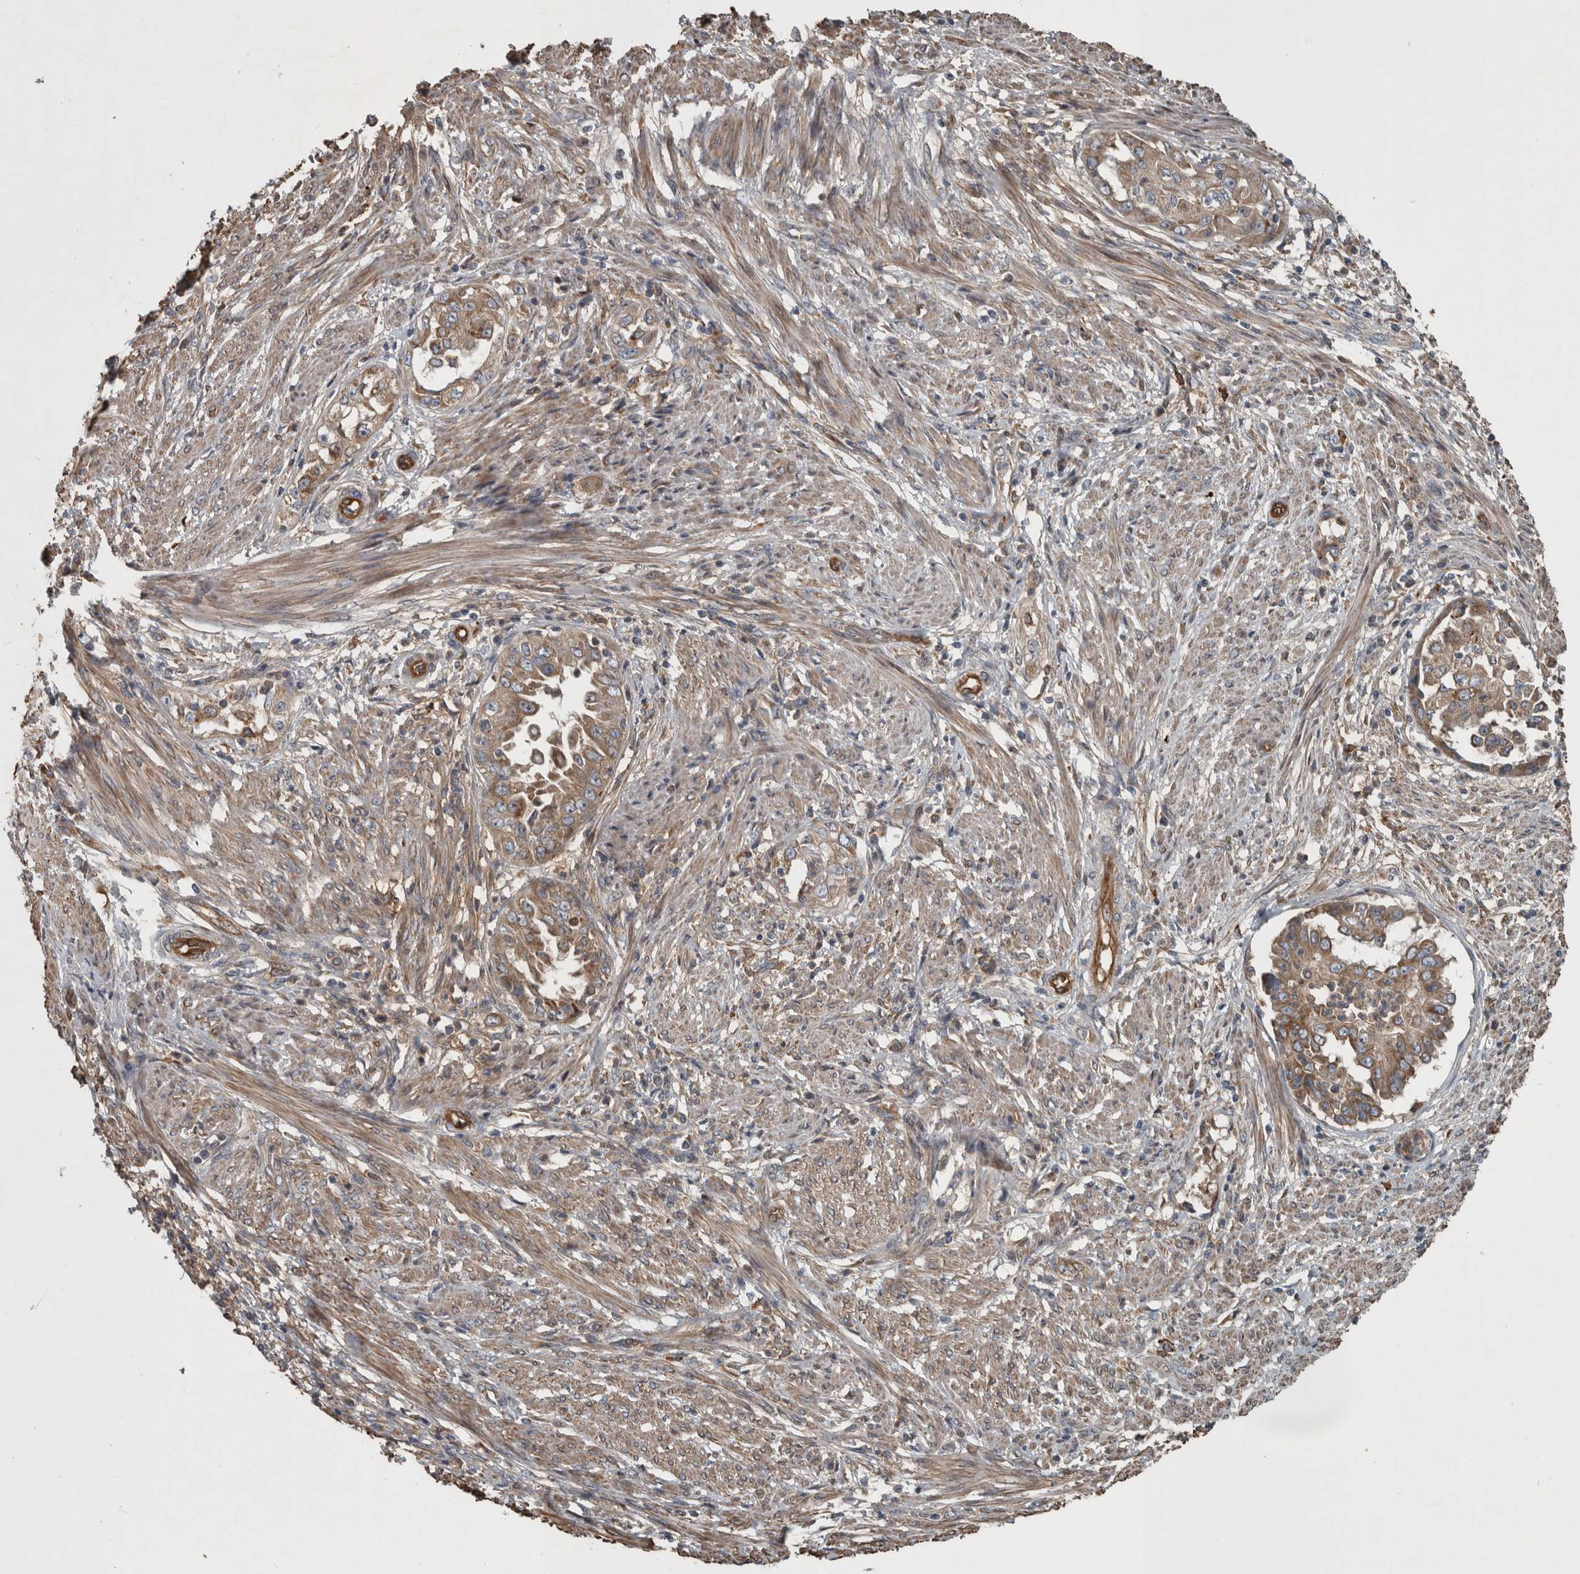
{"staining": {"intensity": "moderate", "quantity": ">75%", "location": "cytoplasmic/membranous"}, "tissue": "endometrial cancer", "cell_type": "Tumor cells", "image_type": "cancer", "snomed": [{"axis": "morphology", "description": "Adenocarcinoma, NOS"}, {"axis": "topography", "description": "Endometrium"}], "caption": "A micrograph showing moderate cytoplasmic/membranous staining in about >75% of tumor cells in endometrial adenocarcinoma, as visualized by brown immunohistochemical staining.", "gene": "EXOC8", "patient": {"sex": "female", "age": 85}}